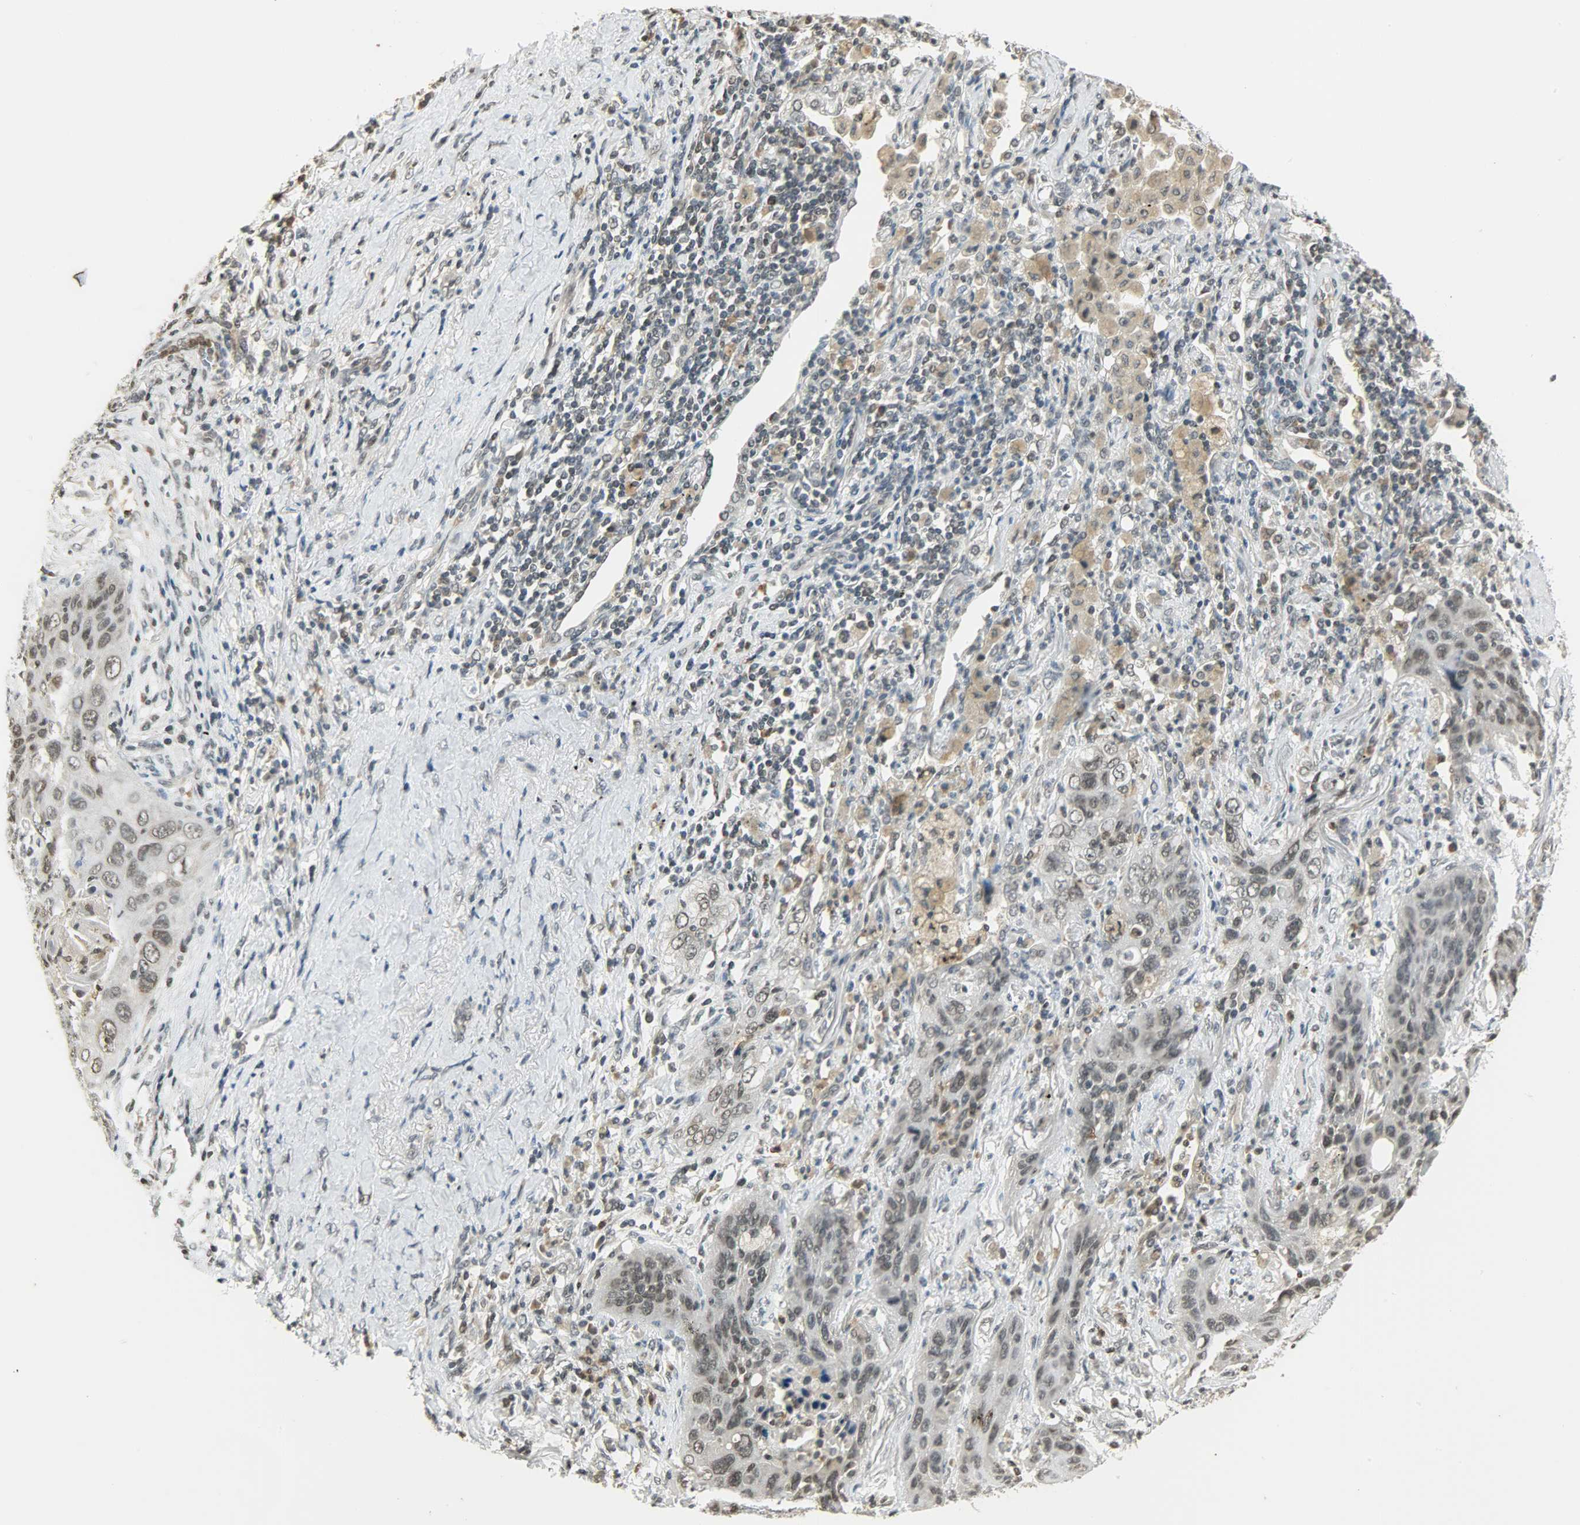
{"staining": {"intensity": "weak", "quantity": "<25%", "location": "nuclear"}, "tissue": "lung cancer", "cell_type": "Tumor cells", "image_type": "cancer", "snomed": [{"axis": "morphology", "description": "Squamous cell carcinoma, NOS"}, {"axis": "topography", "description": "Lung"}], "caption": "Tumor cells show no significant protein expression in squamous cell carcinoma (lung).", "gene": "SMARCA5", "patient": {"sex": "female", "age": 67}}